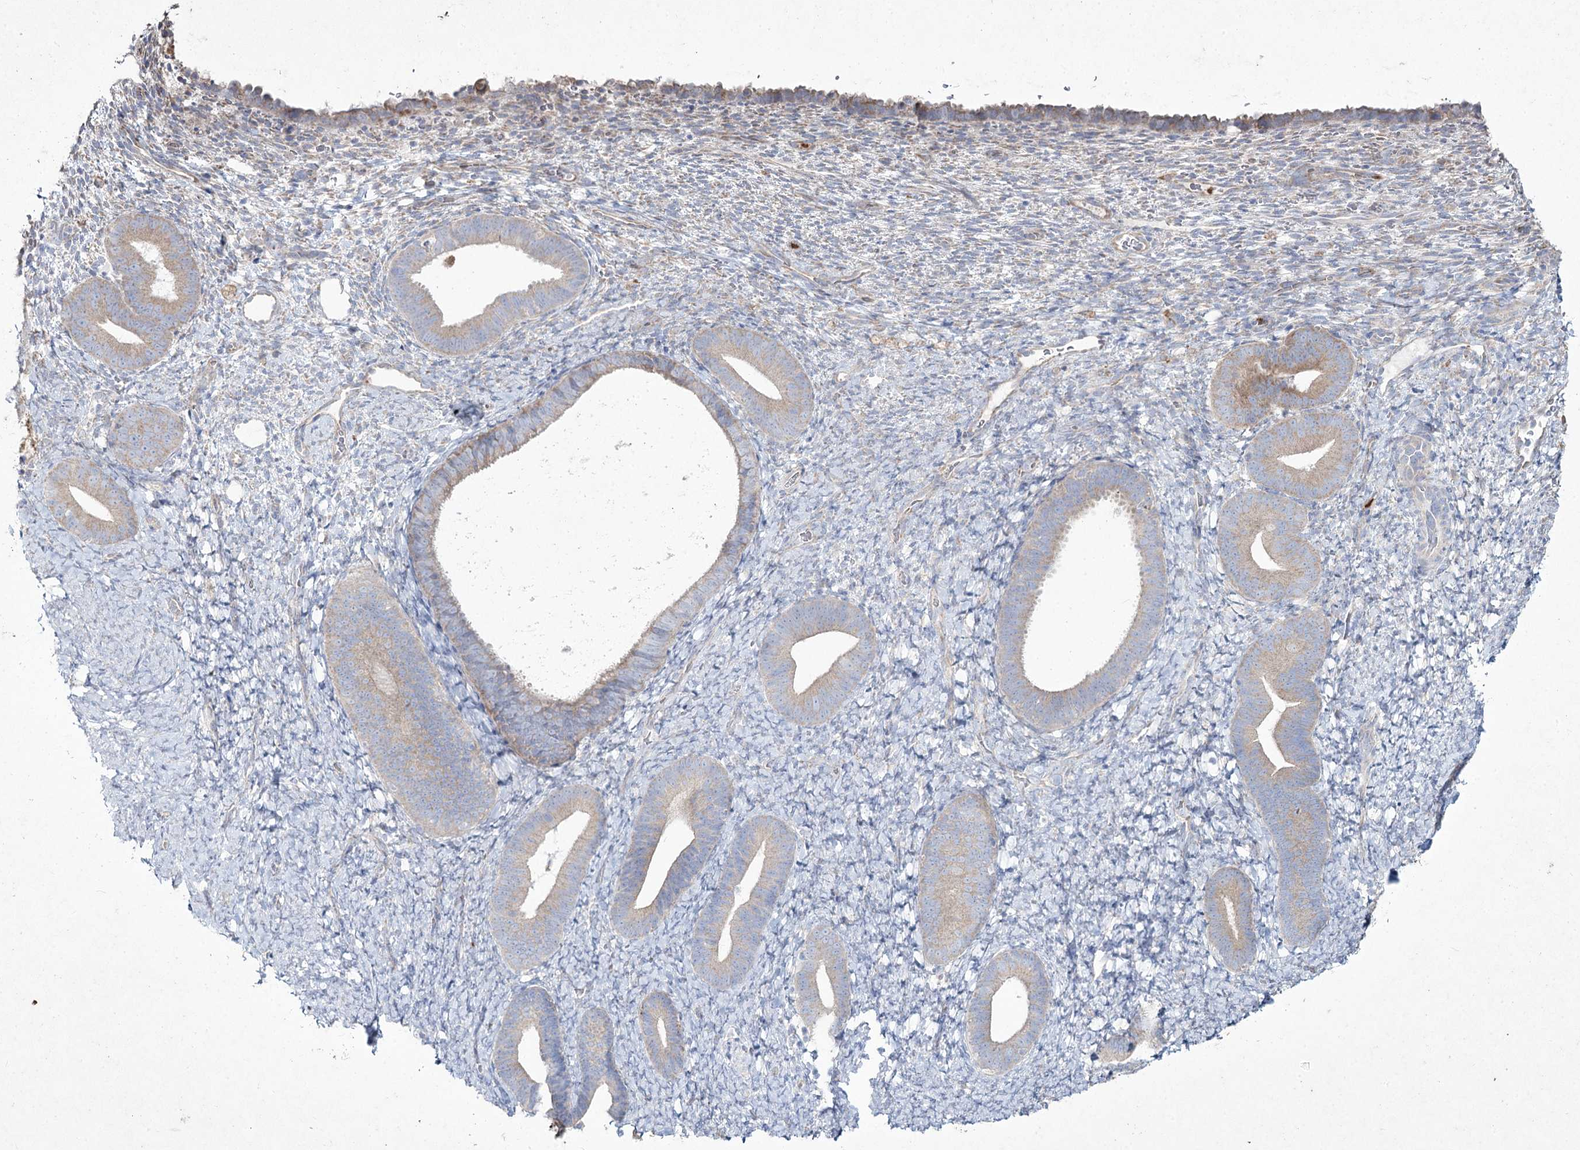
{"staining": {"intensity": "negative", "quantity": "none", "location": "none"}, "tissue": "endometrium", "cell_type": "Cells in endometrial stroma", "image_type": "normal", "snomed": [{"axis": "morphology", "description": "Normal tissue, NOS"}, {"axis": "topography", "description": "Endometrium"}], "caption": "Cells in endometrial stroma show no significant protein staining in benign endometrium. (Brightfield microscopy of DAB IHC at high magnification).", "gene": "NIPAL4", "patient": {"sex": "female", "age": 65}}